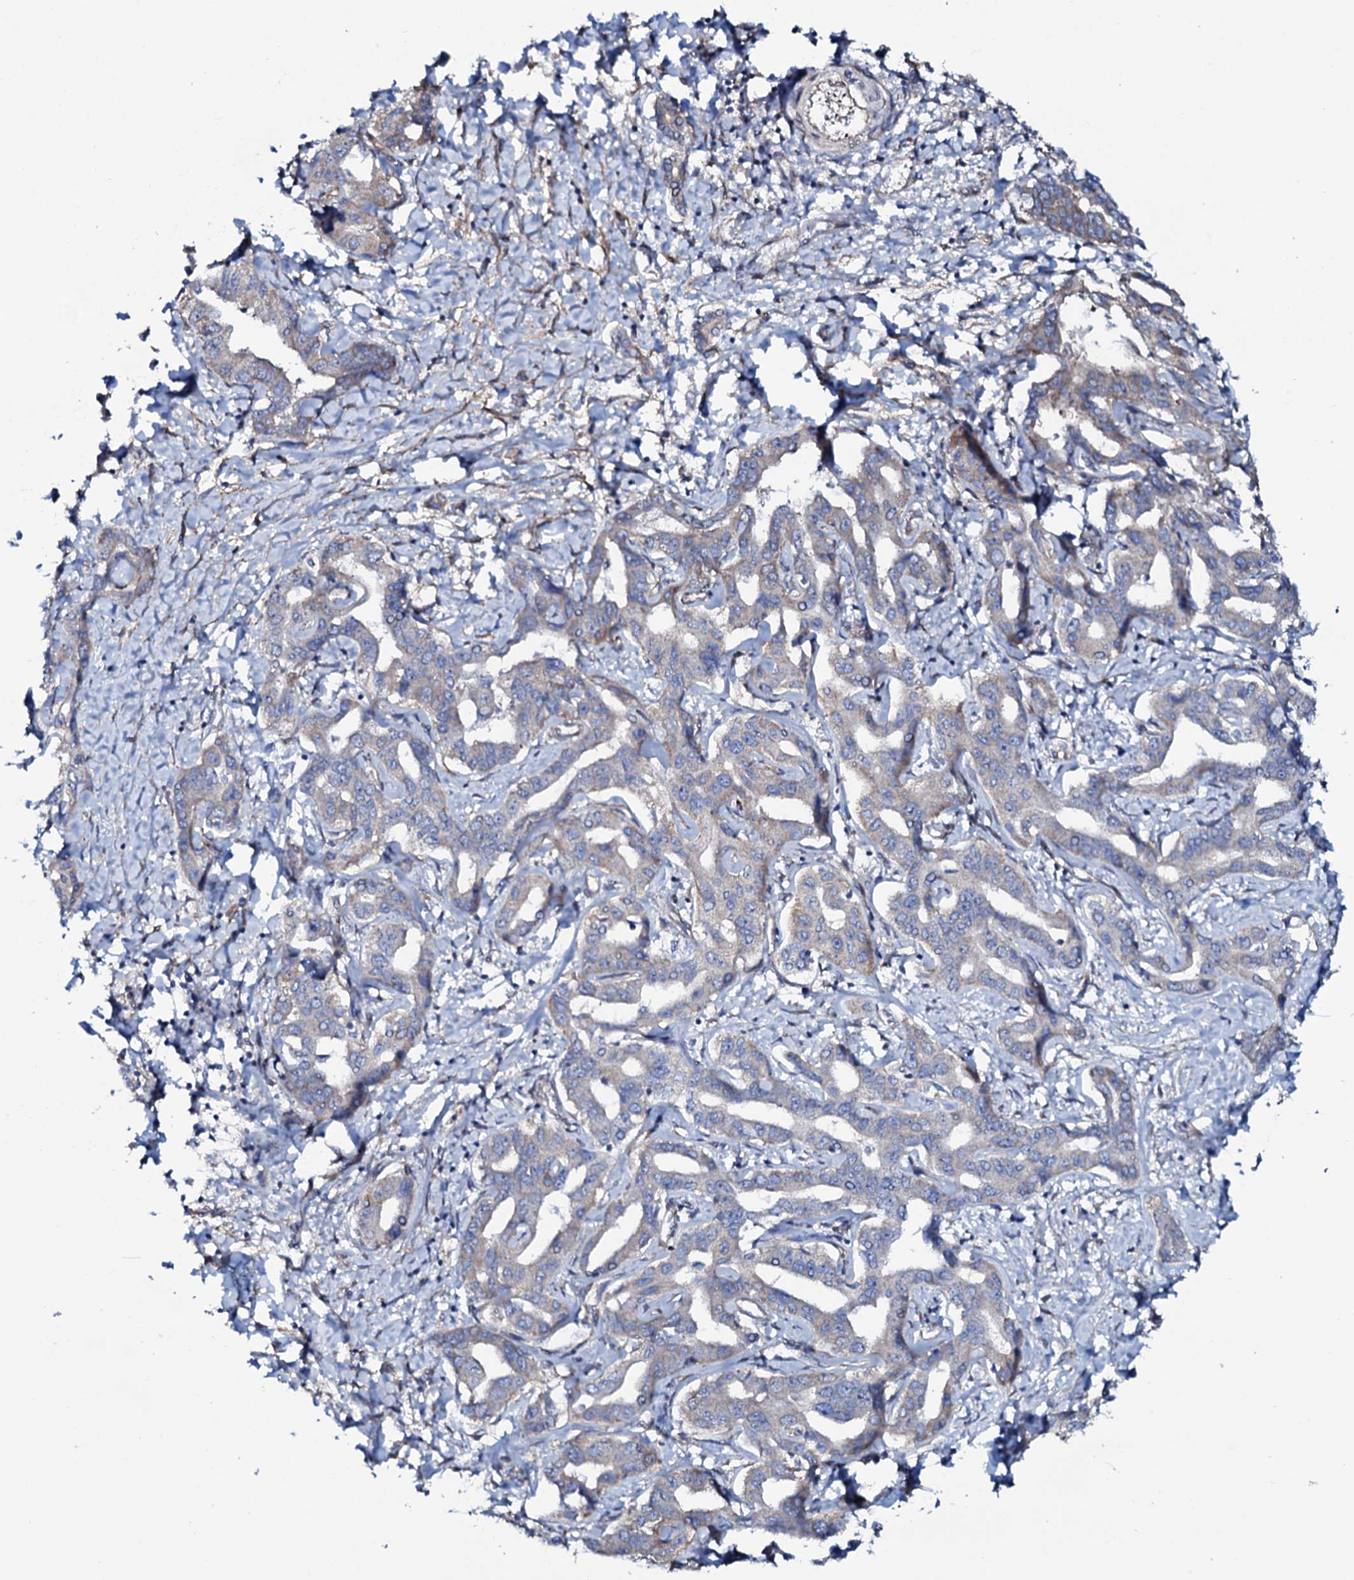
{"staining": {"intensity": "weak", "quantity": "<25%", "location": "cytoplasmic/membranous"}, "tissue": "liver cancer", "cell_type": "Tumor cells", "image_type": "cancer", "snomed": [{"axis": "morphology", "description": "Cholangiocarcinoma"}, {"axis": "topography", "description": "Liver"}], "caption": "There is no significant staining in tumor cells of liver cholangiocarcinoma.", "gene": "STARD13", "patient": {"sex": "male", "age": 59}}